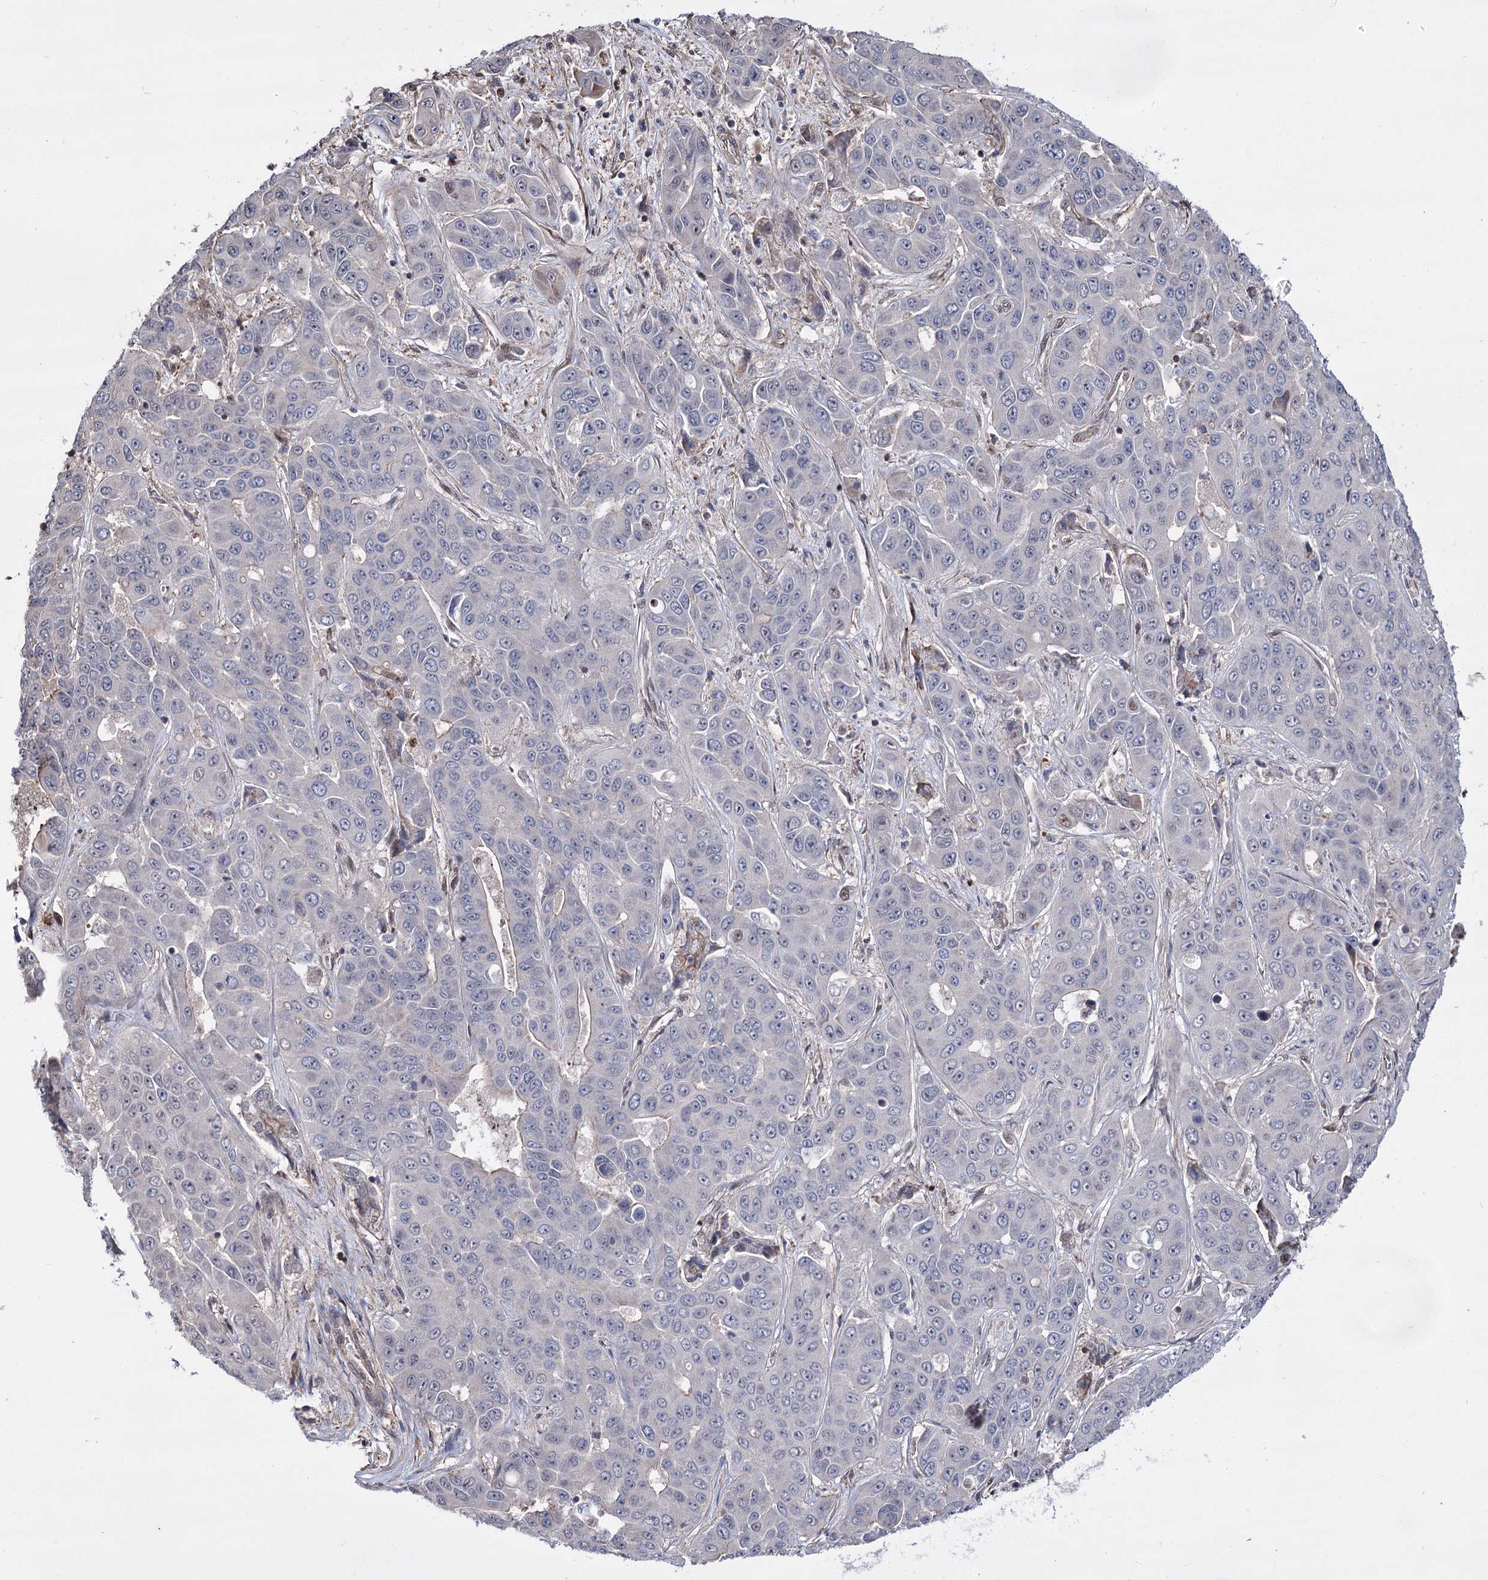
{"staining": {"intensity": "weak", "quantity": "<25%", "location": "nuclear"}, "tissue": "liver cancer", "cell_type": "Tumor cells", "image_type": "cancer", "snomed": [{"axis": "morphology", "description": "Cholangiocarcinoma"}, {"axis": "topography", "description": "Liver"}], "caption": "The immunohistochemistry histopathology image has no significant staining in tumor cells of cholangiocarcinoma (liver) tissue.", "gene": "CHMP7", "patient": {"sex": "female", "age": 52}}